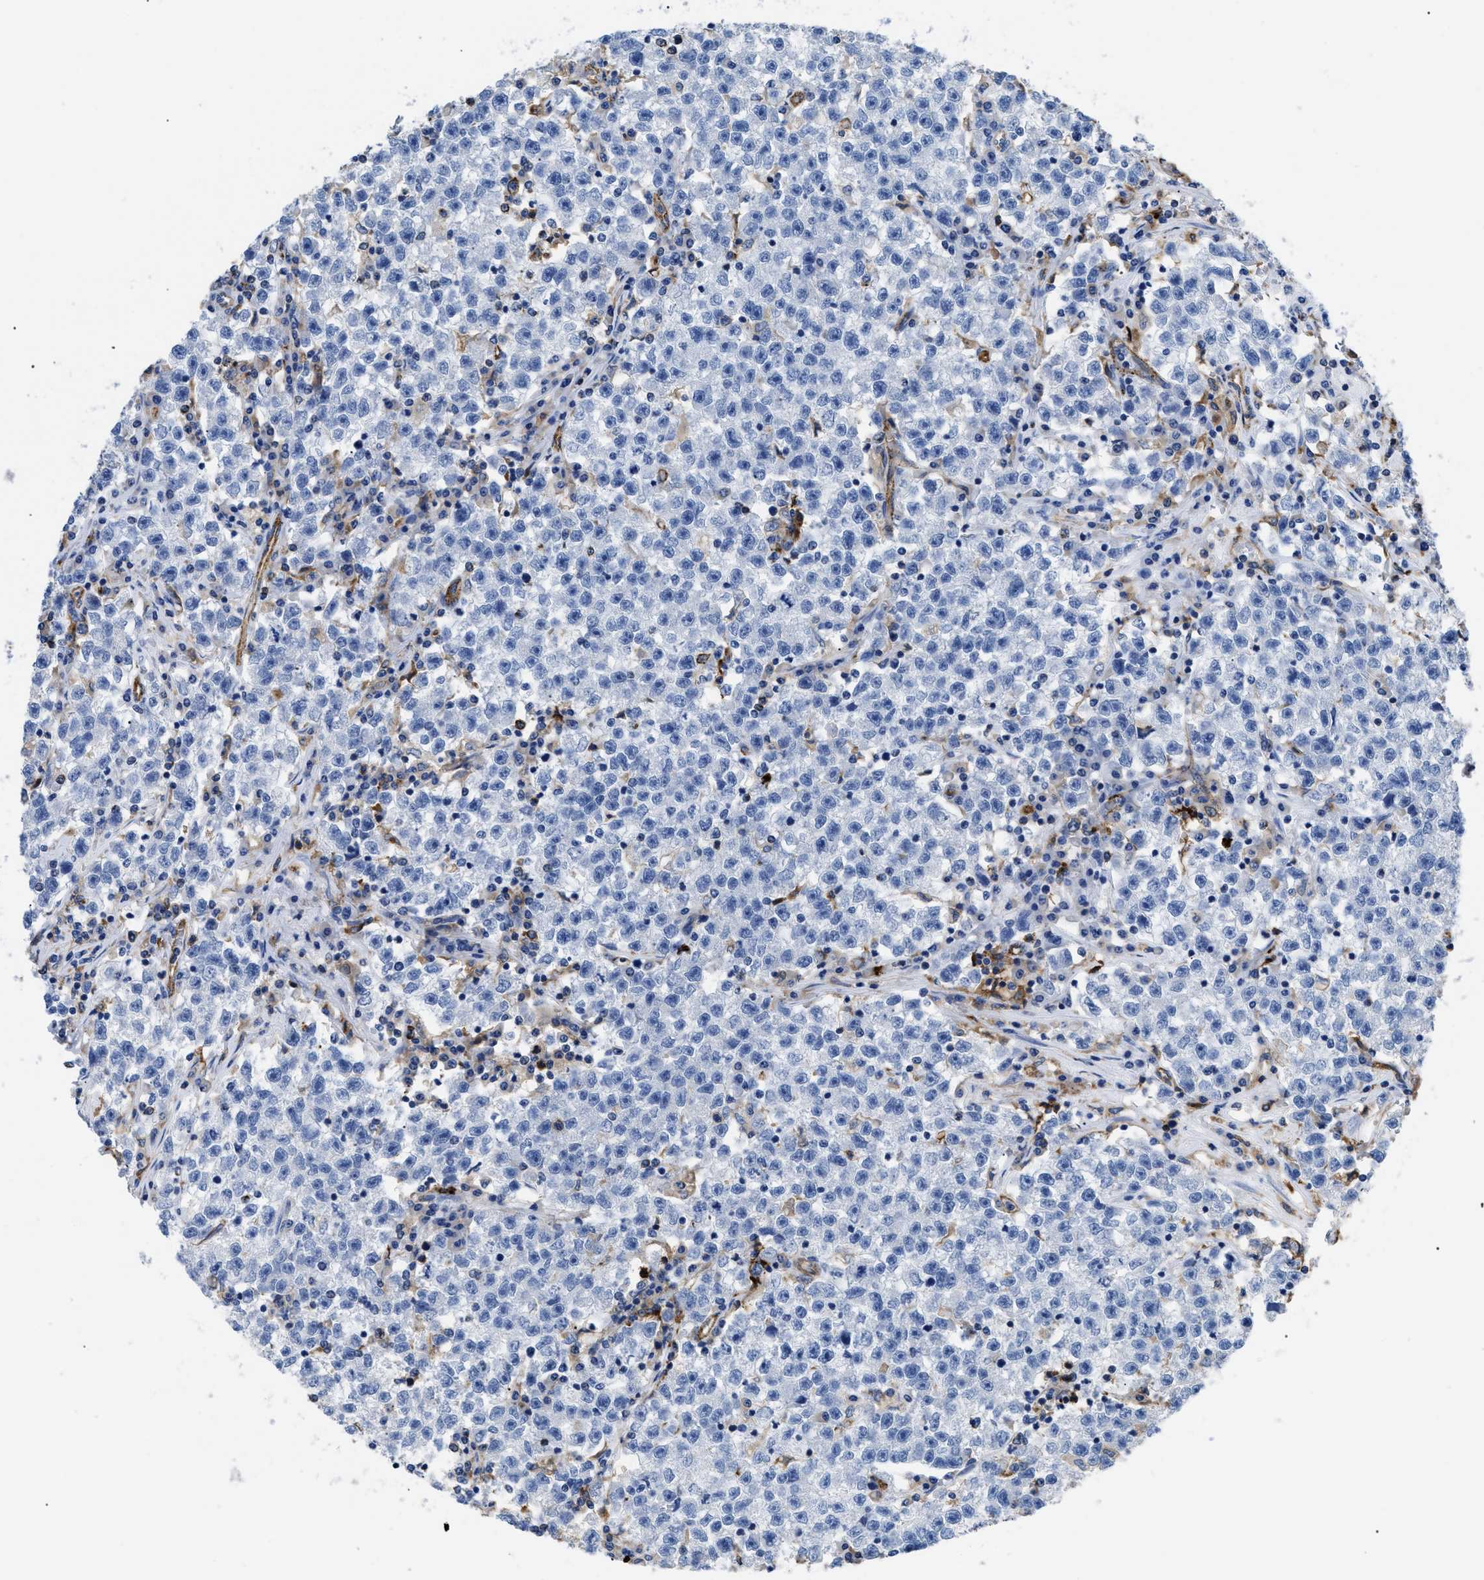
{"staining": {"intensity": "negative", "quantity": "none", "location": "none"}, "tissue": "testis cancer", "cell_type": "Tumor cells", "image_type": "cancer", "snomed": [{"axis": "morphology", "description": "Seminoma, NOS"}, {"axis": "topography", "description": "Testis"}], "caption": "Image shows no significant protein positivity in tumor cells of testis seminoma.", "gene": "HLA-DPA1", "patient": {"sex": "male", "age": 22}}